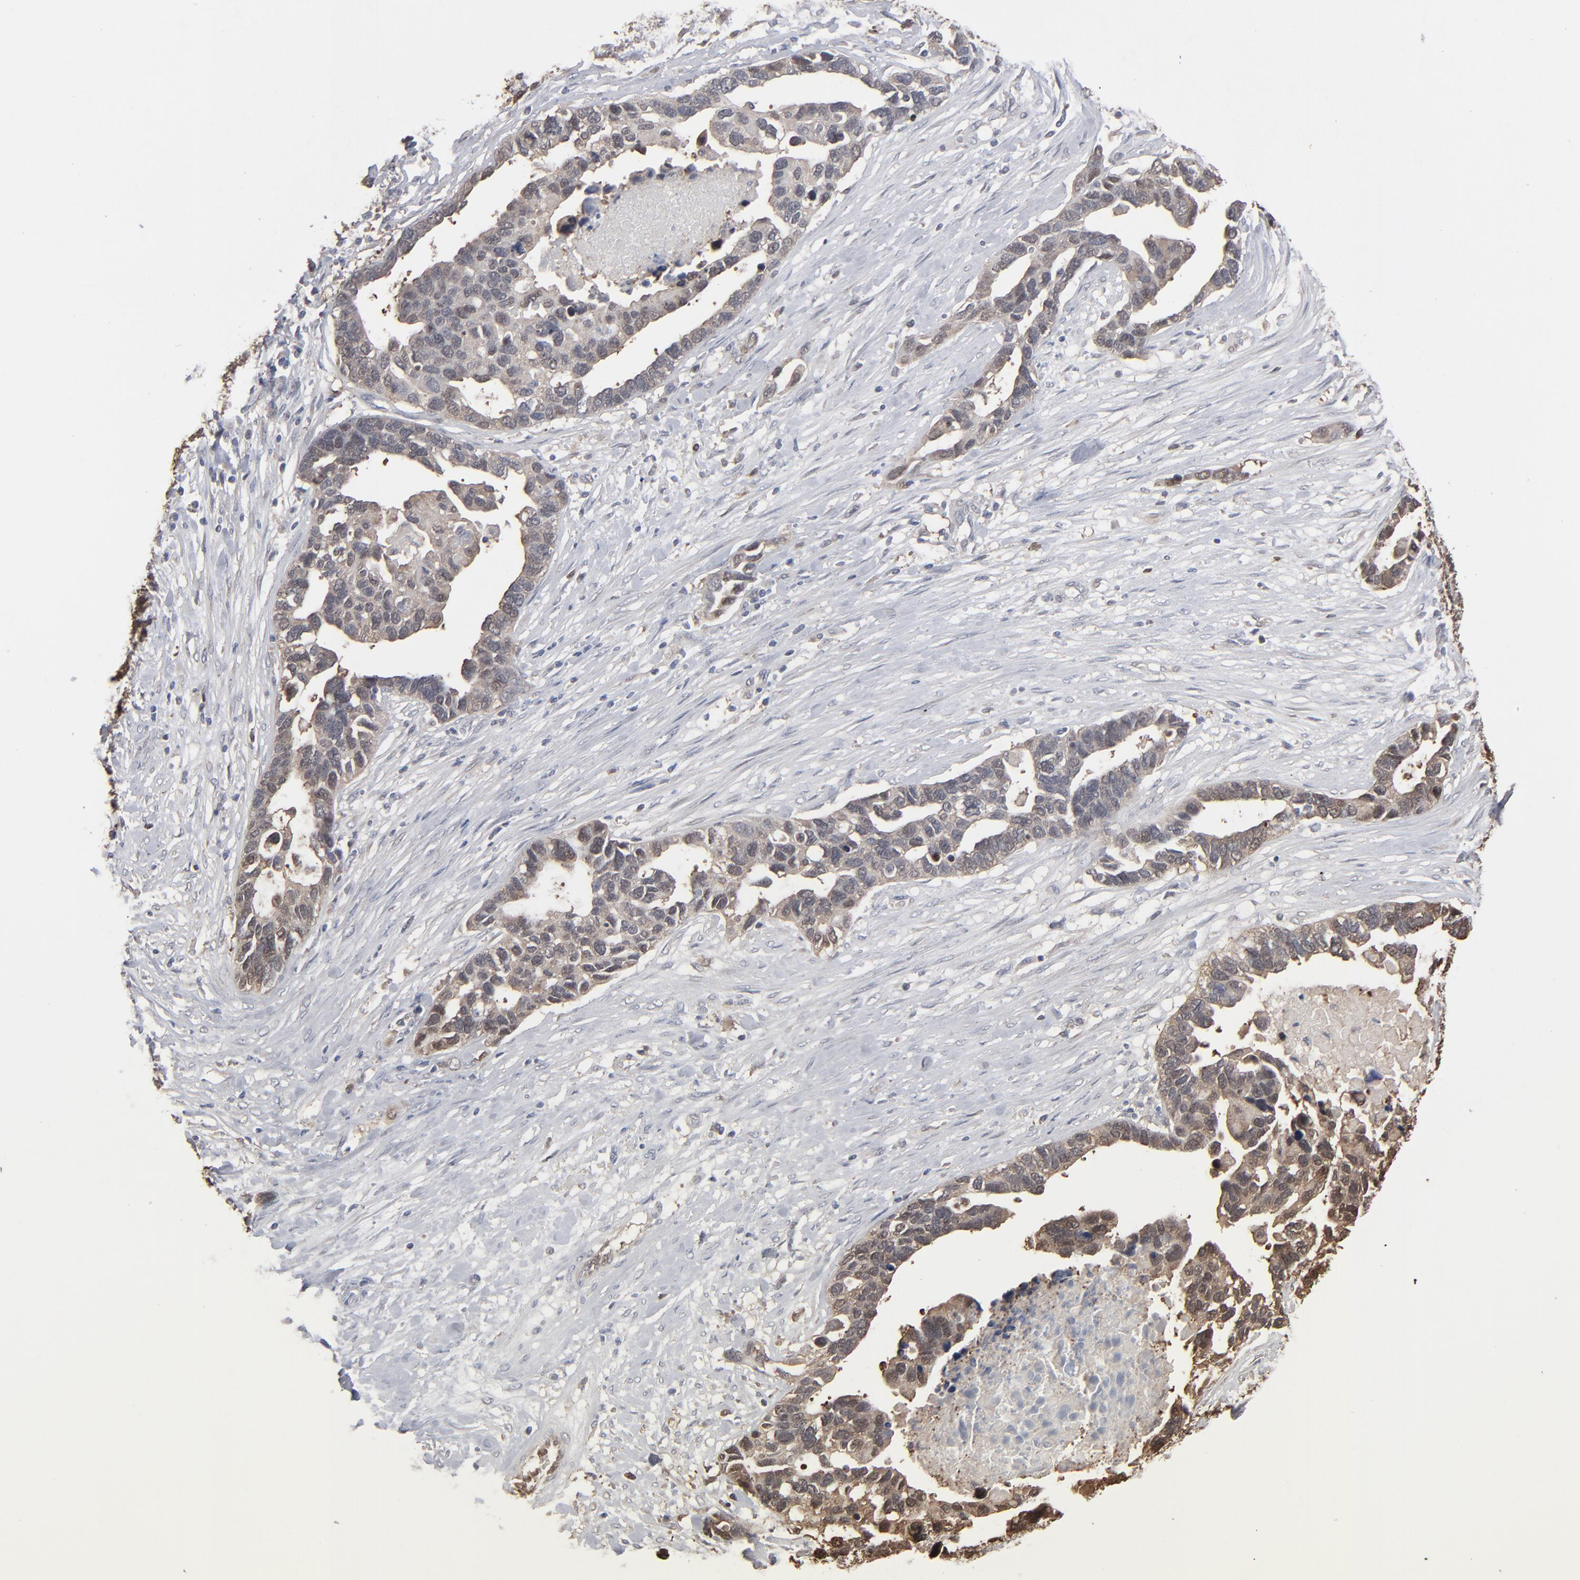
{"staining": {"intensity": "weak", "quantity": ">75%", "location": "cytoplasmic/membranous"}, "tissue": "ovarian cancer", "cell_type": "Tumor cells", "image_type": "cancer", "snomed": [{"axis": "morphology", "description": "Cystadenocarcinoma, serous, NOS"}, {"axis": "topography", "description": "Ovary"}], "caption": "This is an image of immunohistochemistry (IHC) staining of ovarian serous cystadenocarcinoma, which shows weak staining in the cytoplasmic/membranous of tumor cells.", "gene": "NME1-NME2", "patient": {"sex": "female", "age": 54}}